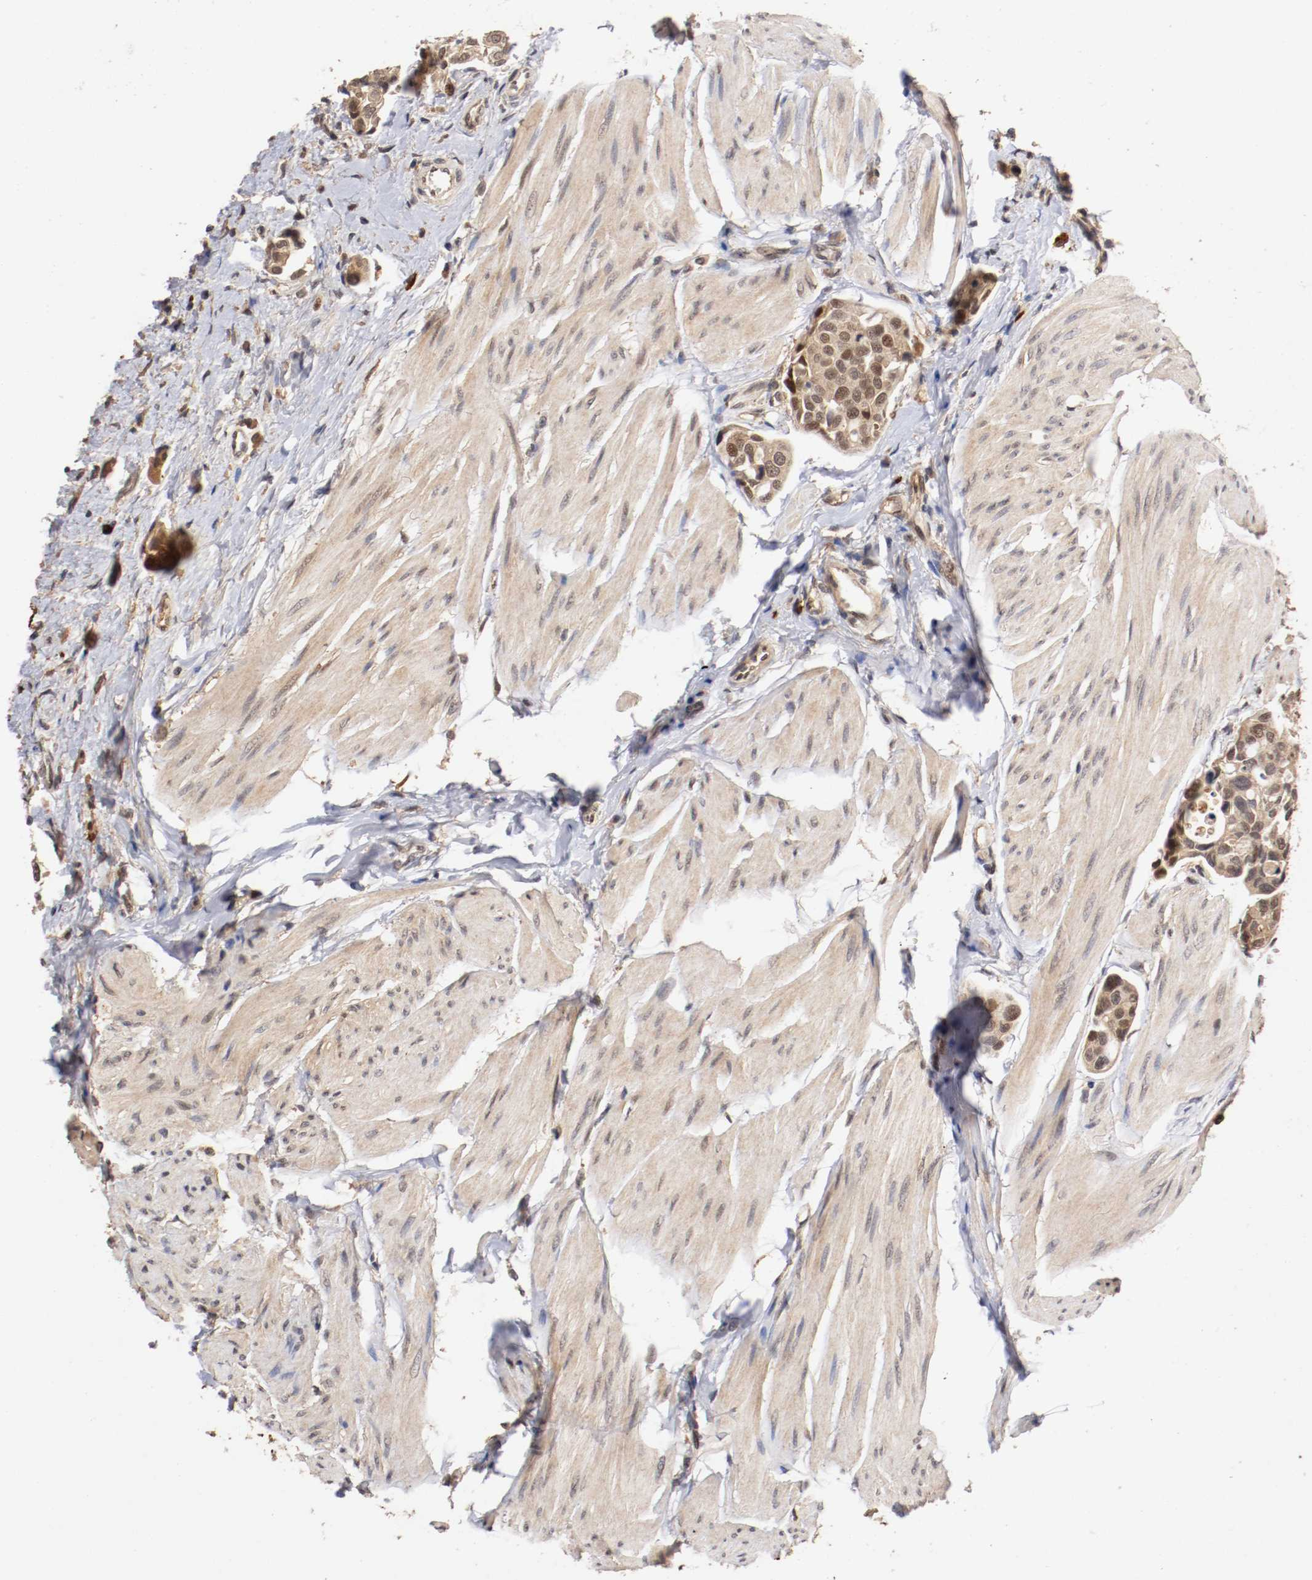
{"staining": {"intensity": "moderate", "quantity": ">75%", "location": "cytoplasmic/membranous,nuclear"}, "tissue": "urothelial cancer", "cell_type": "Tumor cells", "image_type": "cancer", "snomed": [{"axis": "morphology", "description": "Urothelial carcinoma, High grade"}, {"axis": "topography", "description": "Urinary bladder"}], "caption": "High-power microscopy captured an immunohistochemistry micrograph of urothelial carcinoma (high-grade), revealing moderate cytoplasmic/membranous and nuclear positivity in about >75% of tumor cells.", "gene": "DNMT3B", "patient": {"sex": "male", "age": 78}}